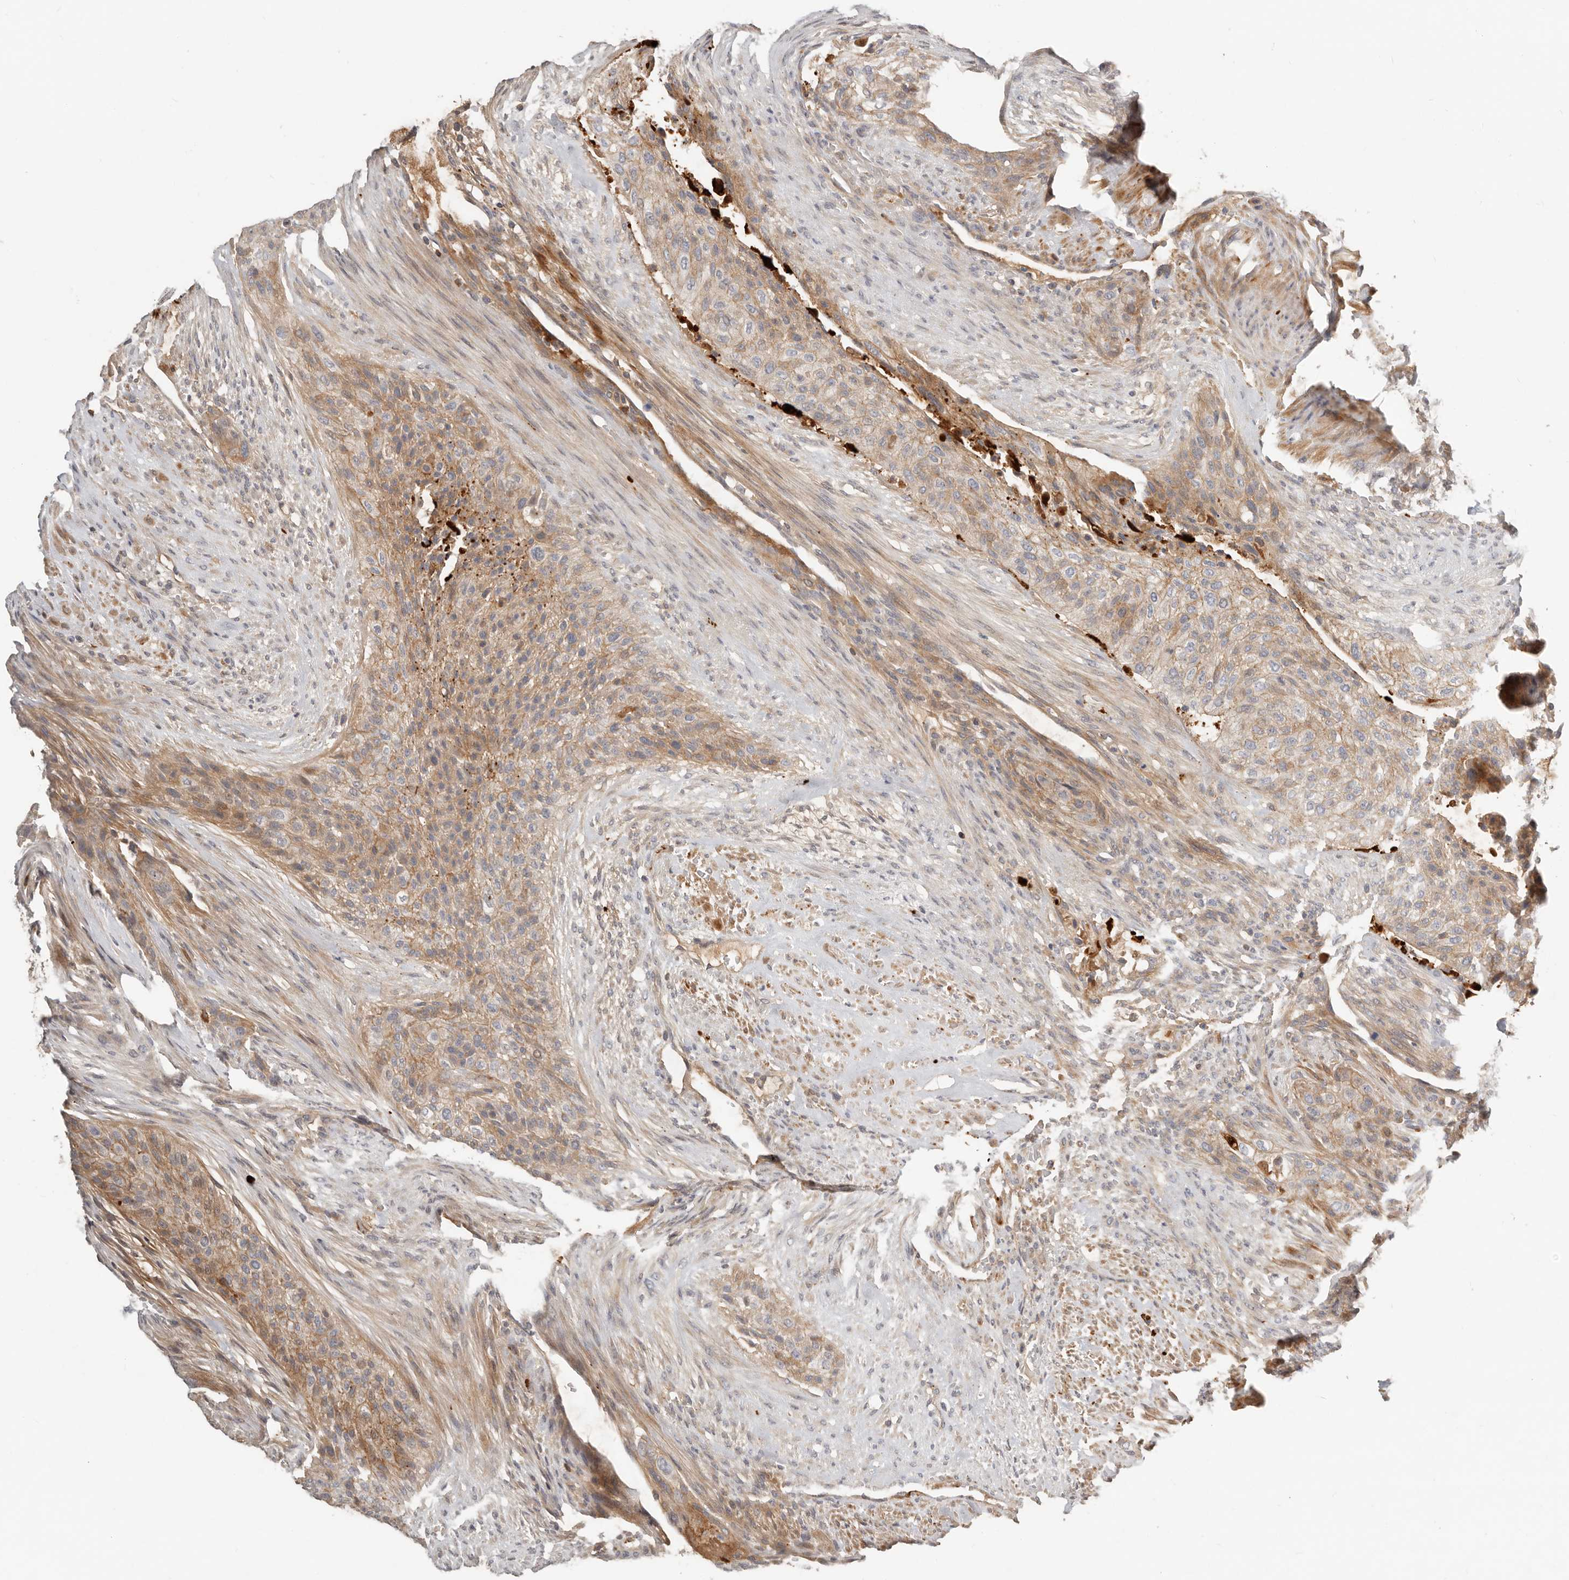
{"staining": {"intensity": "moderate", "quantity": ">75%", "location": "cytoplasmic/membranous"}, "tissue": "urothelial cancer", "cell_type": "Tumor cells", "image_type": "cancer", "snomed": [{"axis": "morphology", "description": "Urothelial carcinoma, High grade"}, {"axis": "topography", "description": "Urinary bladder"}], "caption": "This histopathology image reveals immunohistochemistry (IHC) staining of human urothelial carcinoma (high-grade), with medium moderate cytoplasmic/membranous expression in about >75% of tumor cells.", "gene": "MTFR2", "patient": {"sex": "male", "age": 35}}